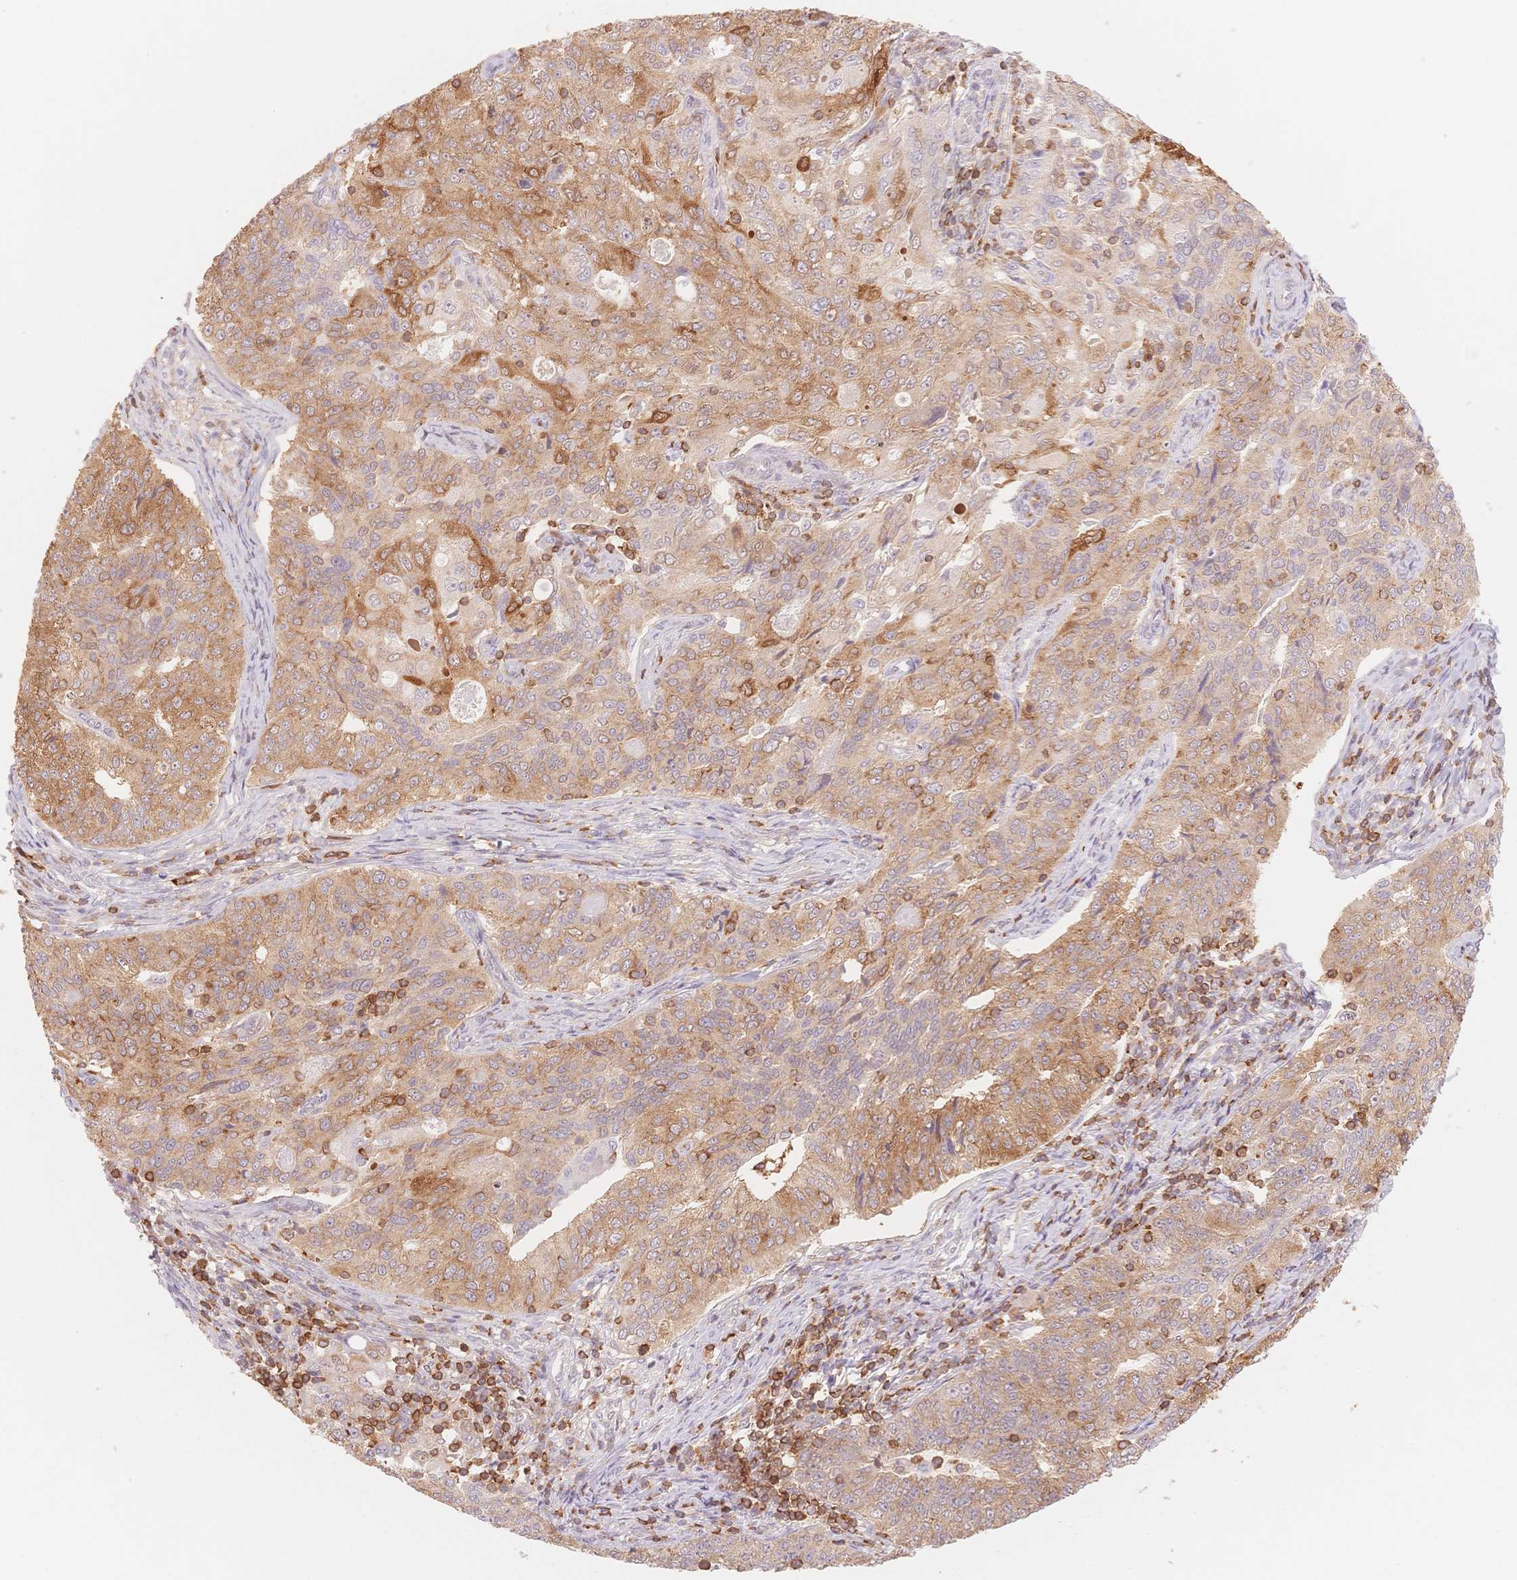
{"staining": {"intensity": "weak", "quantity": "25%-75%", "location": "cytoplasmic/membranous"}, "tissue": "endometrial cancer", "cell_type": "Tumor cells", "image_type": "cancer", "snomed": [{"axis": "morphology", "description": "Adenocarcinoma, NOS"}, {"axis": "topography", "description": "Endometrium"}], "caption": "Adenocarcinoma (endometrial) tissue reveals weak cytoplasmic/membranous expression in about 25%-75% of tumor cells The protein is stained brown, and the nuclei are stained in blue (DAB IHC with brightfield microscopy, high magnification).", "gene": "STK39", "patient": {"sex": "female", "age": 43}}